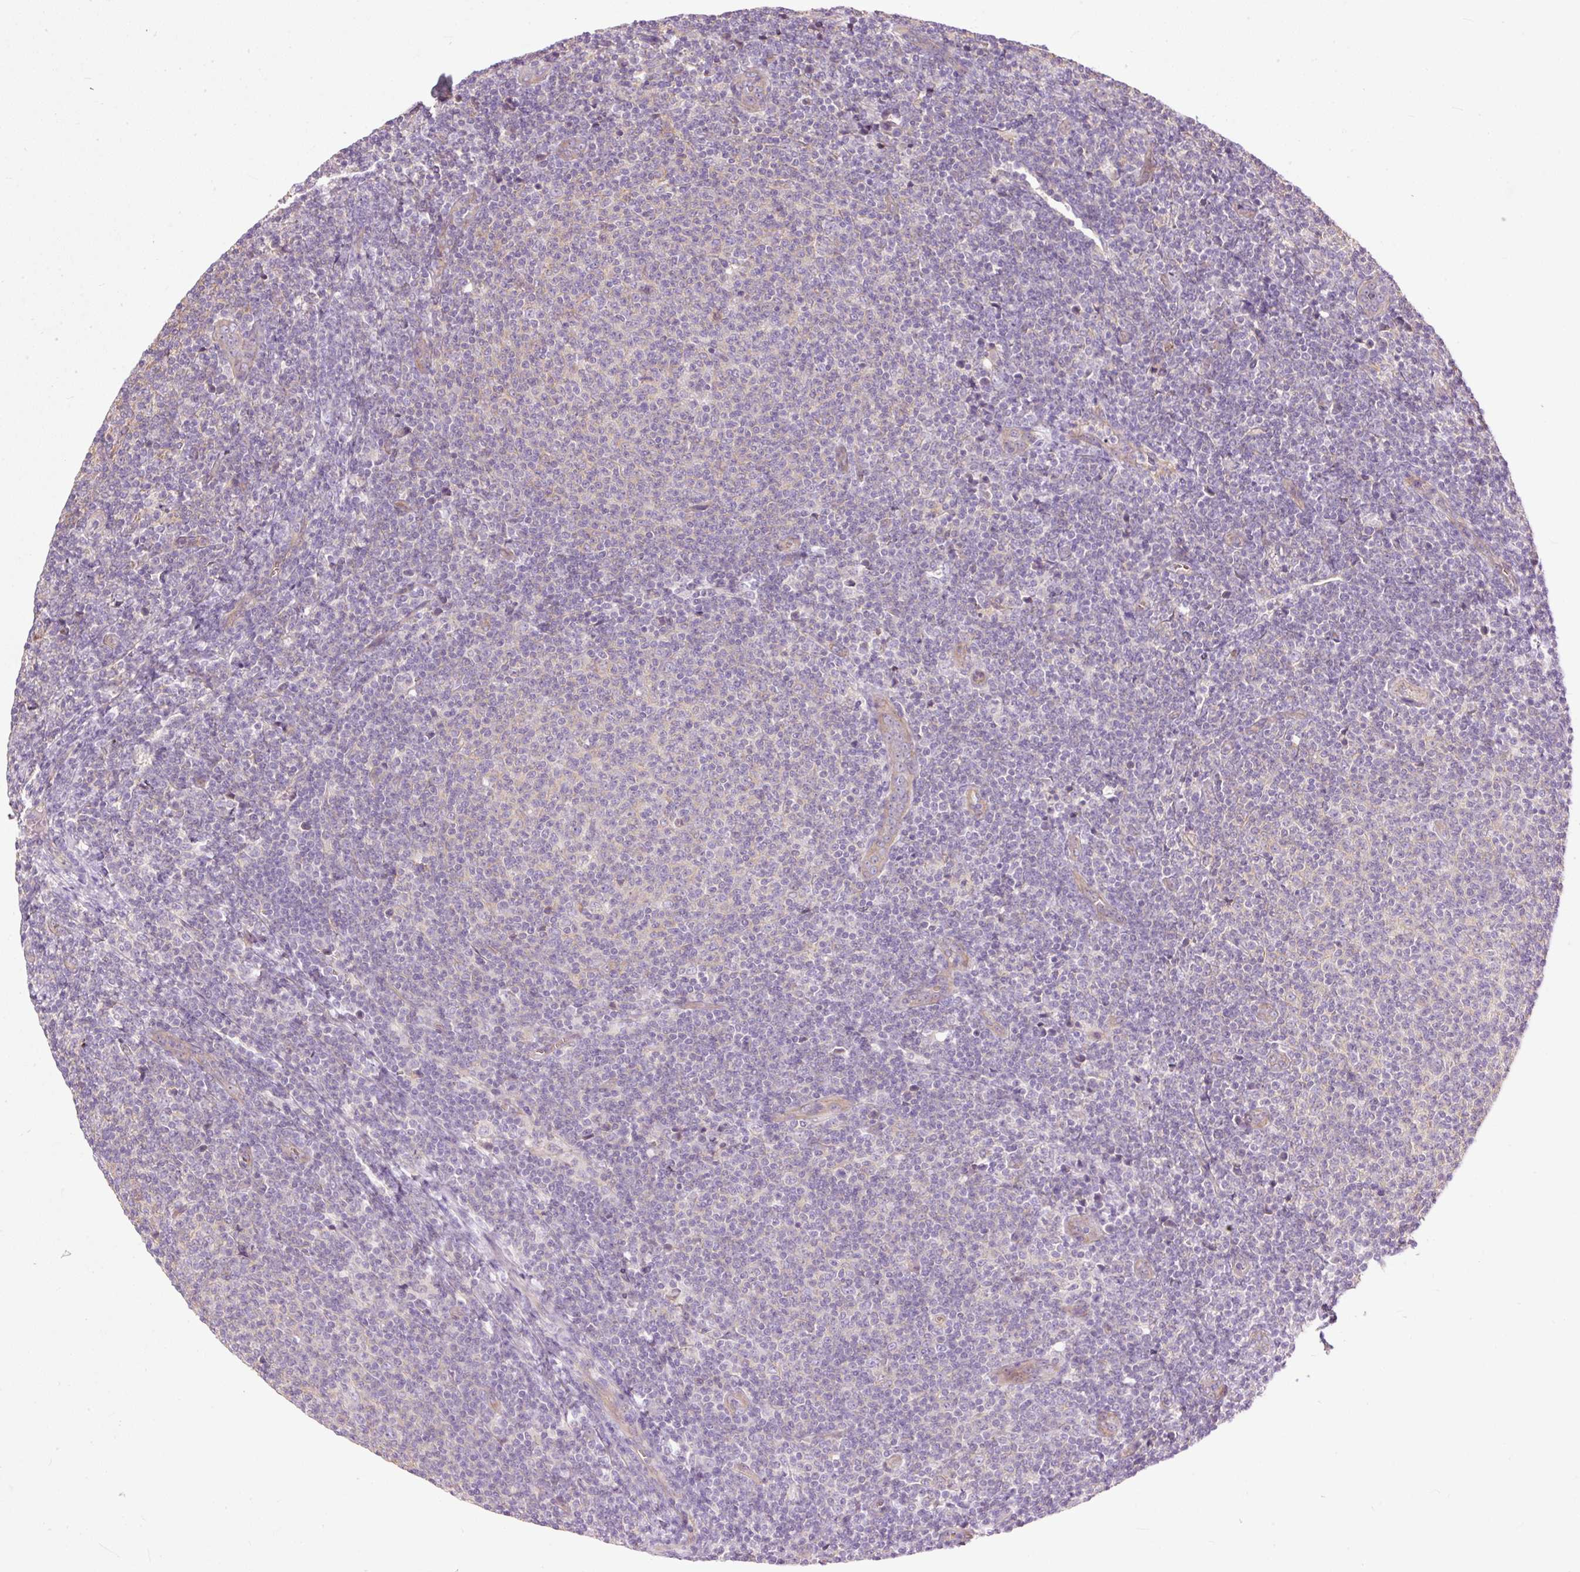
{"staining": {"intensity": "negative", "quantity": "none", "location": "none"}, "tissue": "lymphoma", "cell_type": "Tumor cells", "image_type": "cancer", "snomed": [{"axis": "morphology", "description": "Malignant lymphoma, non-Hodgkin's type, Low grade"}, {"axis": "topography", "description": "Lymph node"}], "caption": "Immunohistochemical staining of human lymphoma demonstrates no significant staining in tumor cells.", "gene": "USHBP1", "patient": {"sex": "male", "age": 66}}